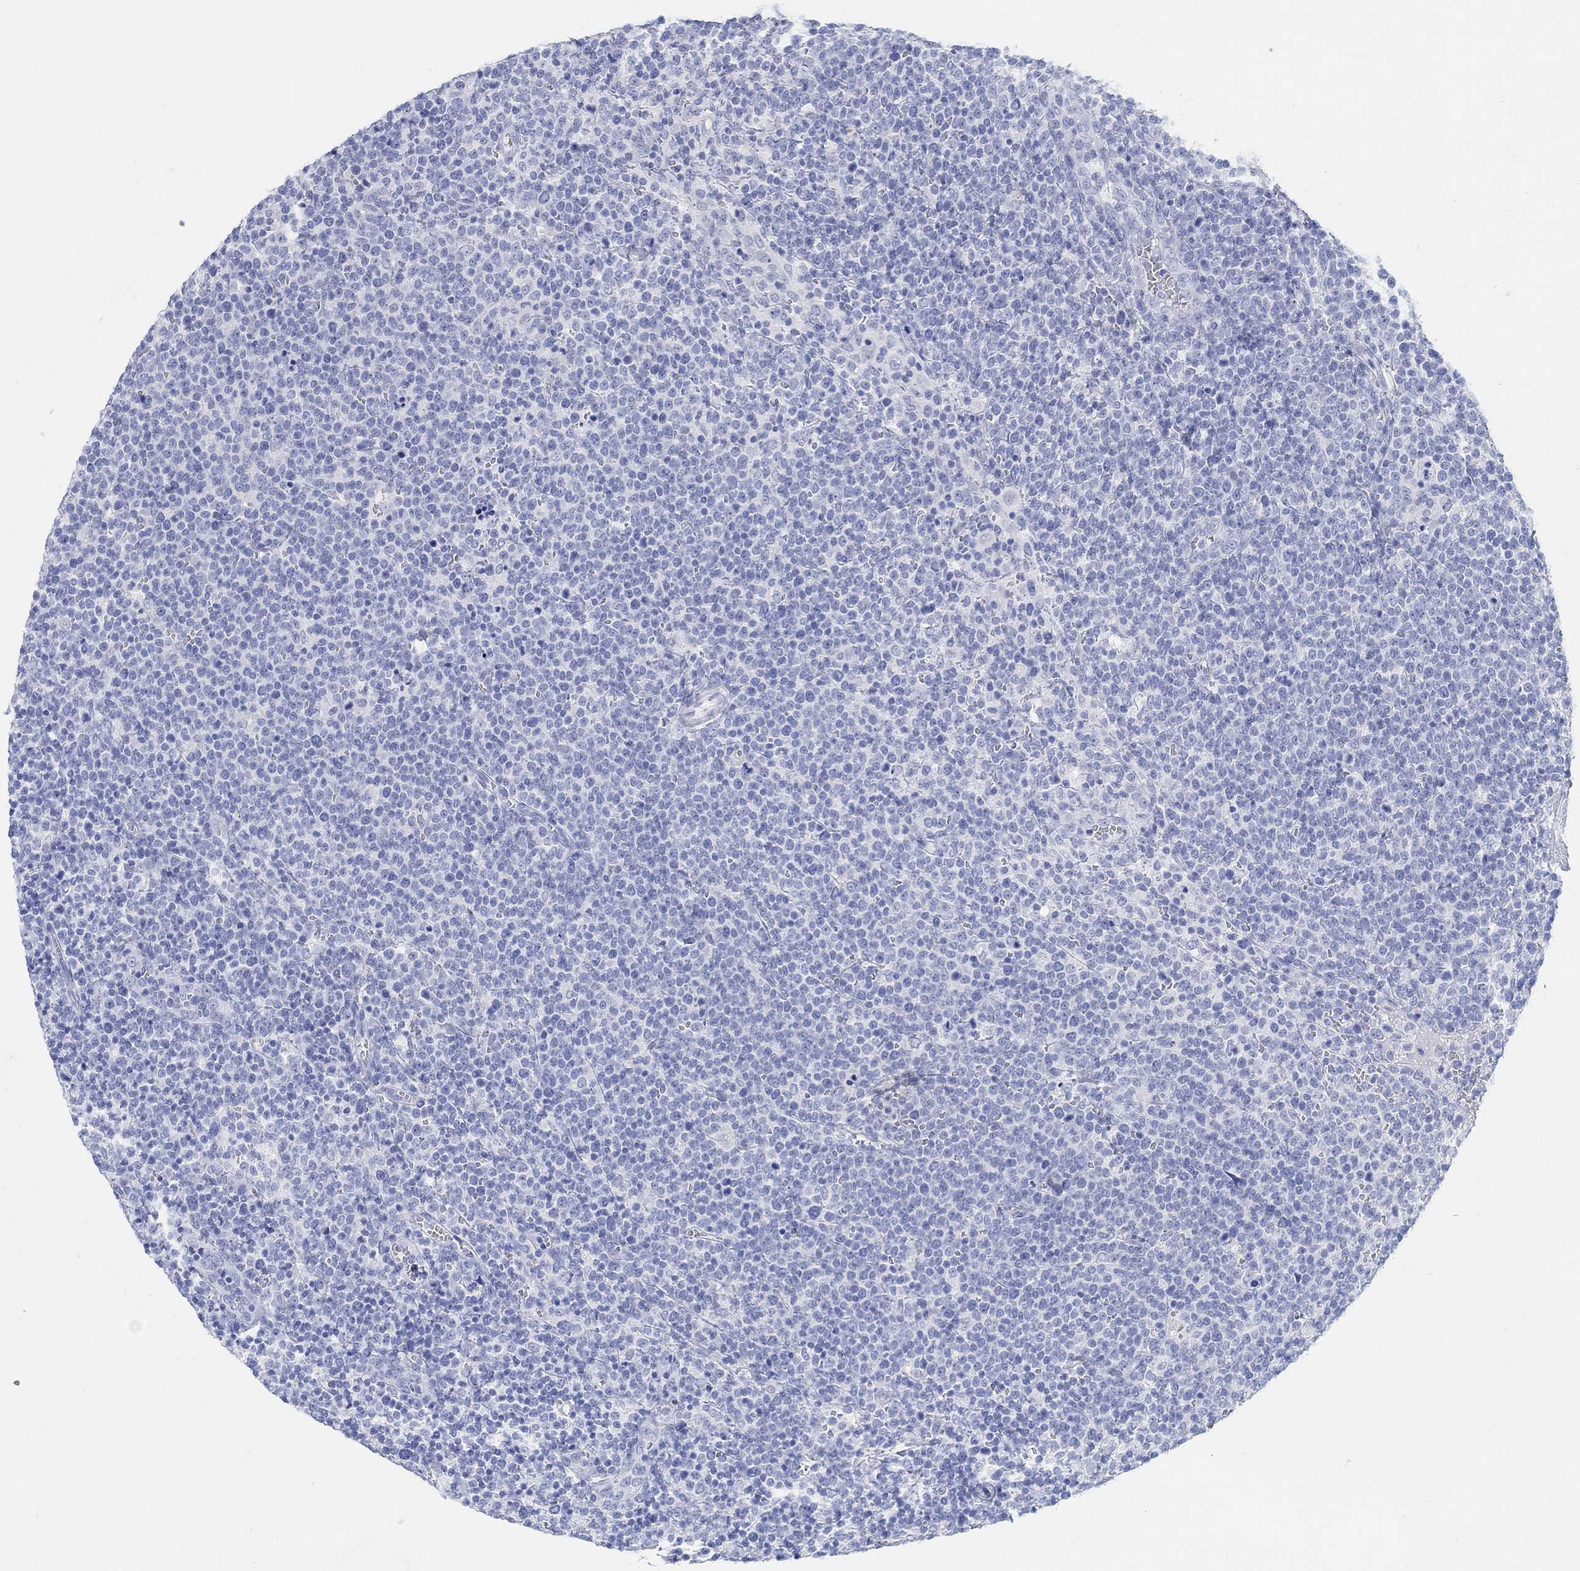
{"staining": {"intensity": "negative", "quantity": "none", "location": "none"}, "tissue": "lymphoma", "cell_type": "Tumor cells", "image_type": "cancer", "snomed": [{"axis": "morphology", "description": "Malignant lymphoma, non-Hodgkin's type, High grade"}, {"axis": "topography", "description": "Lymph node"}], "caption": "DAB immunohistochemical staining of lymphoma exhibits no significant expression in tumor cells. Nuclei are stained in blue.", "gene": "AK8", "patient": {"sex": "male", "age": 61}}